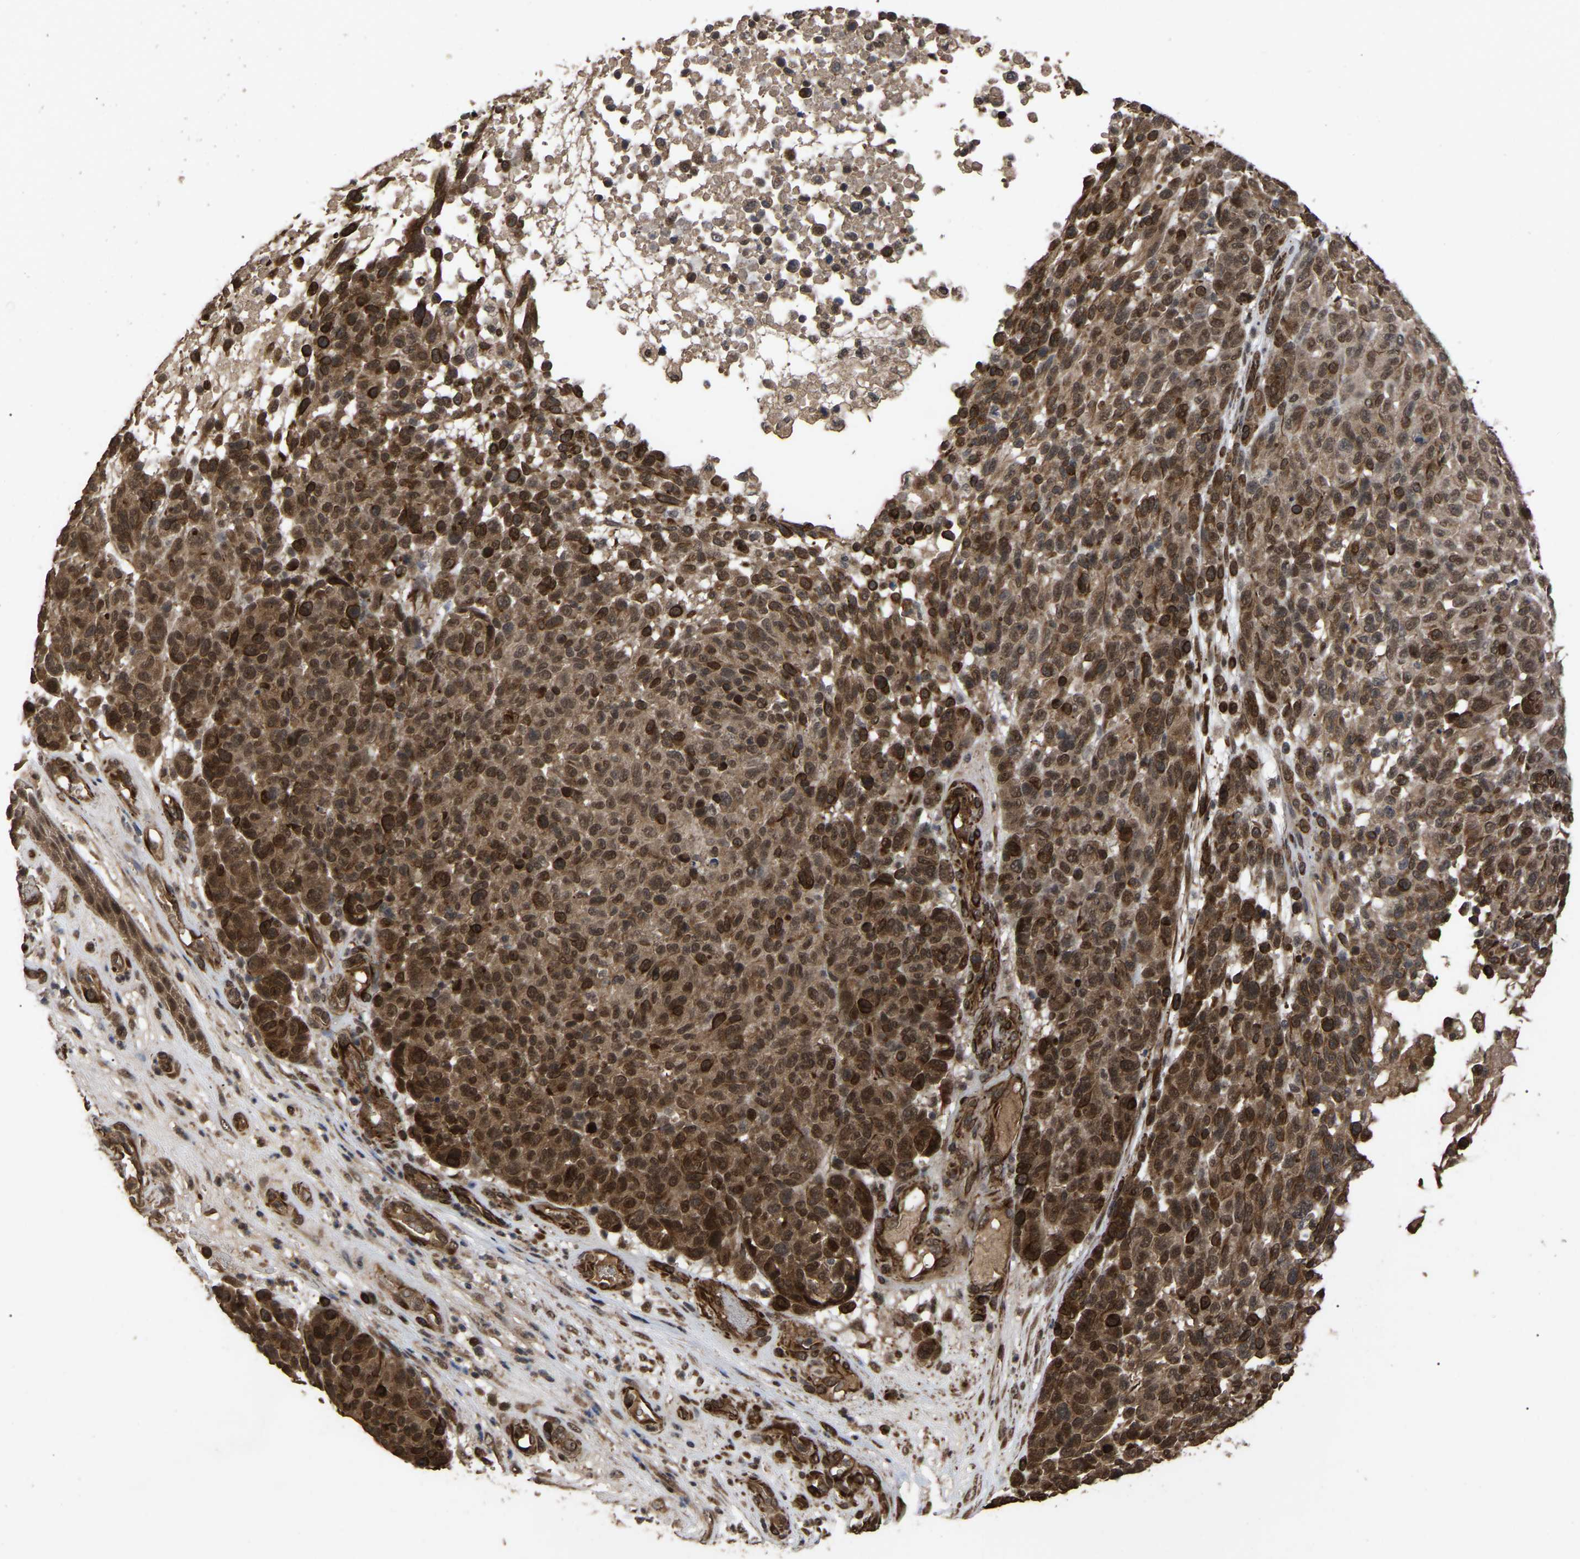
{"staining": {"intensity": "strong", "quantity": ">75%", "location": "cytoplasmic/membranous"}, "tissue": "melanoma", "cell_type": "Tumor cells", "image_type": "cancer", "snomed": [{"axis": "morphology", "description": "Malignant melanoma, NOS"}, {"axis": "topography", "description": "Skin"}], "caption": "Melanoma stained for a protein (brown) reveals strong cytoplasmic/membranous positive positivity in approximately >75% of tumor cells.", "gene": "FAM161B", "patient": {"sex": "male", "age": 59}}